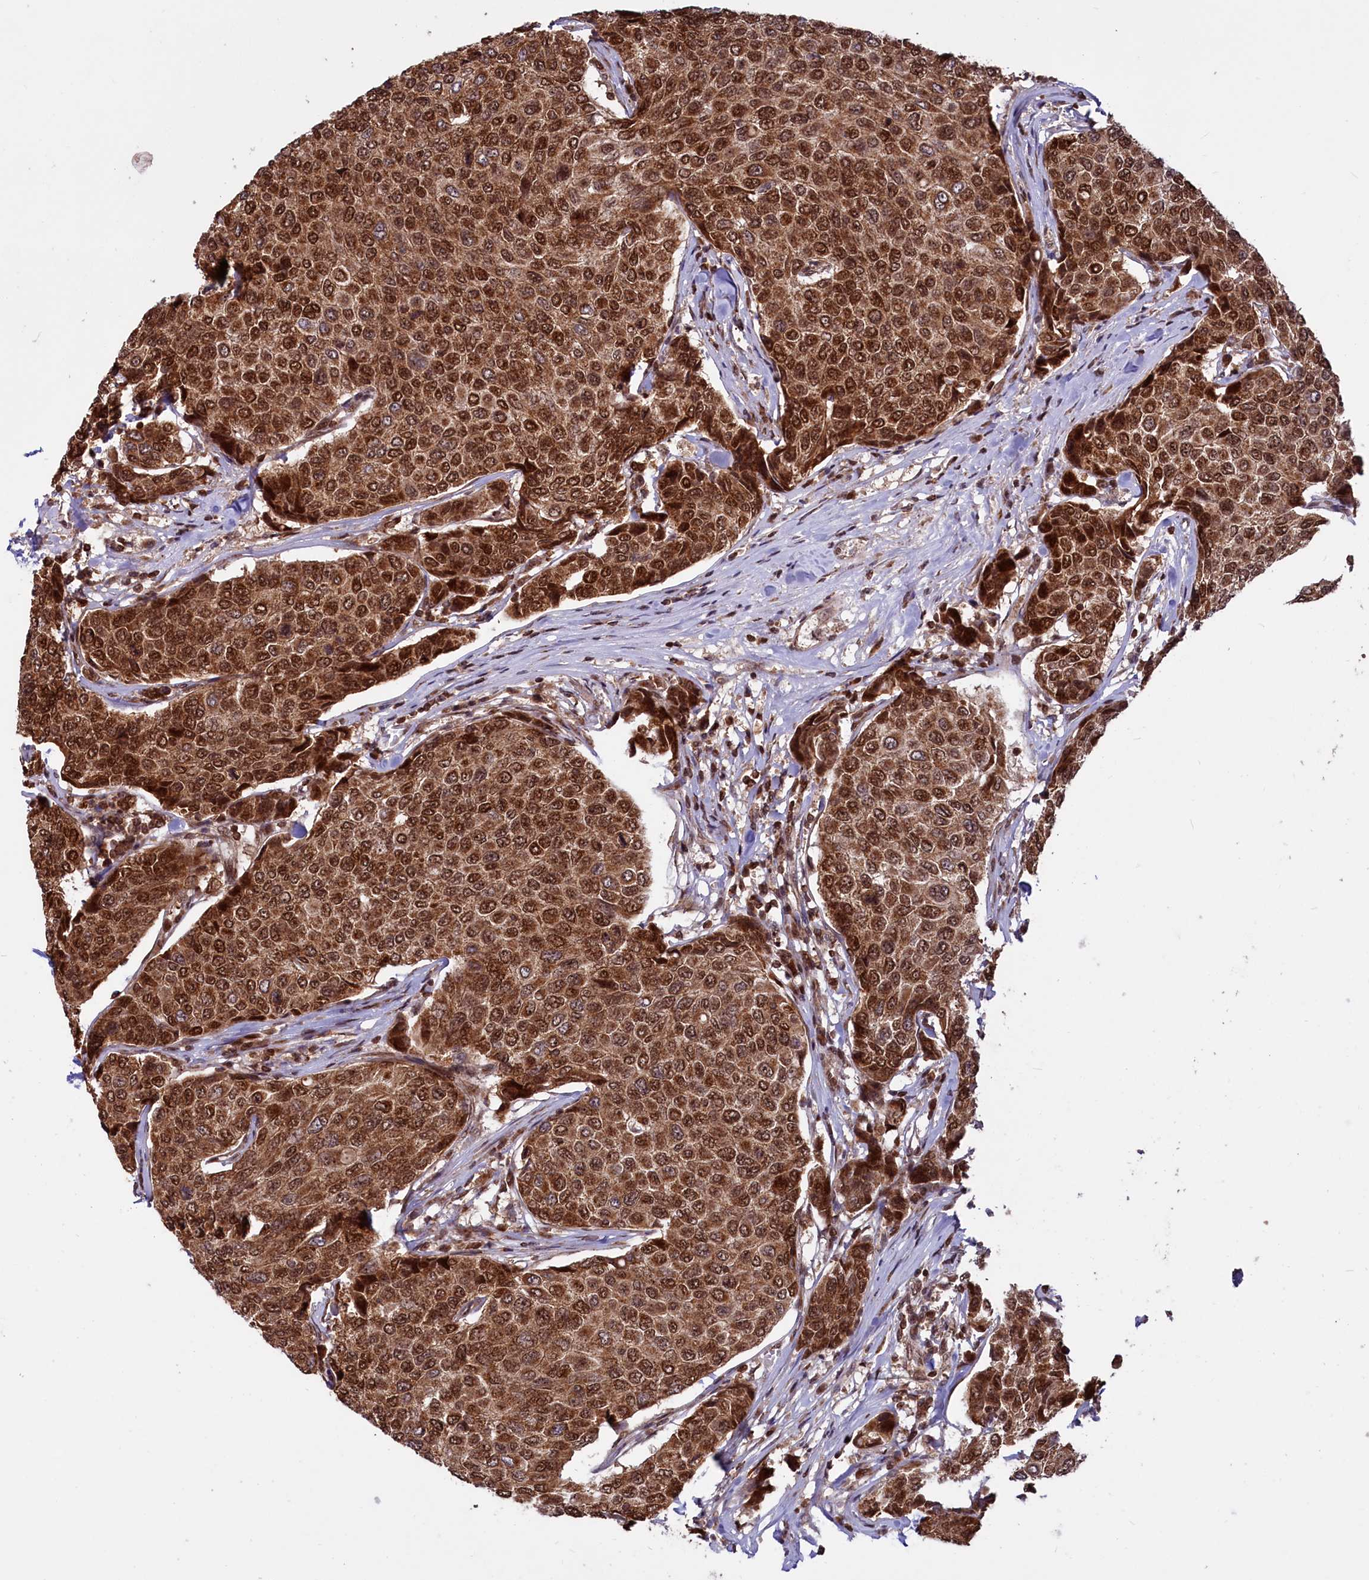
{"staining": {"intensity": "strong", "quantity": ">75%", "location": "cytoplasmic/membranous,nuclear"}, "tissue": "breast cancer", "cell_type": "Tumor cells", "image_type": "cancer", "snomed": [{"axis": "morphology", "description": "Duct carcinoma"}, {"axis": "topography", "description": "Breast"}], "caption": "Strong cytoplasmic/membranous and nuclear positivity for a protein is seen in about >75% of tumor cells of breast infiltrating ductal carcinoma using immunohistochemistry (IHC).", "gene": "PHC3", "patient": {"sex": "female", "age": 55}}